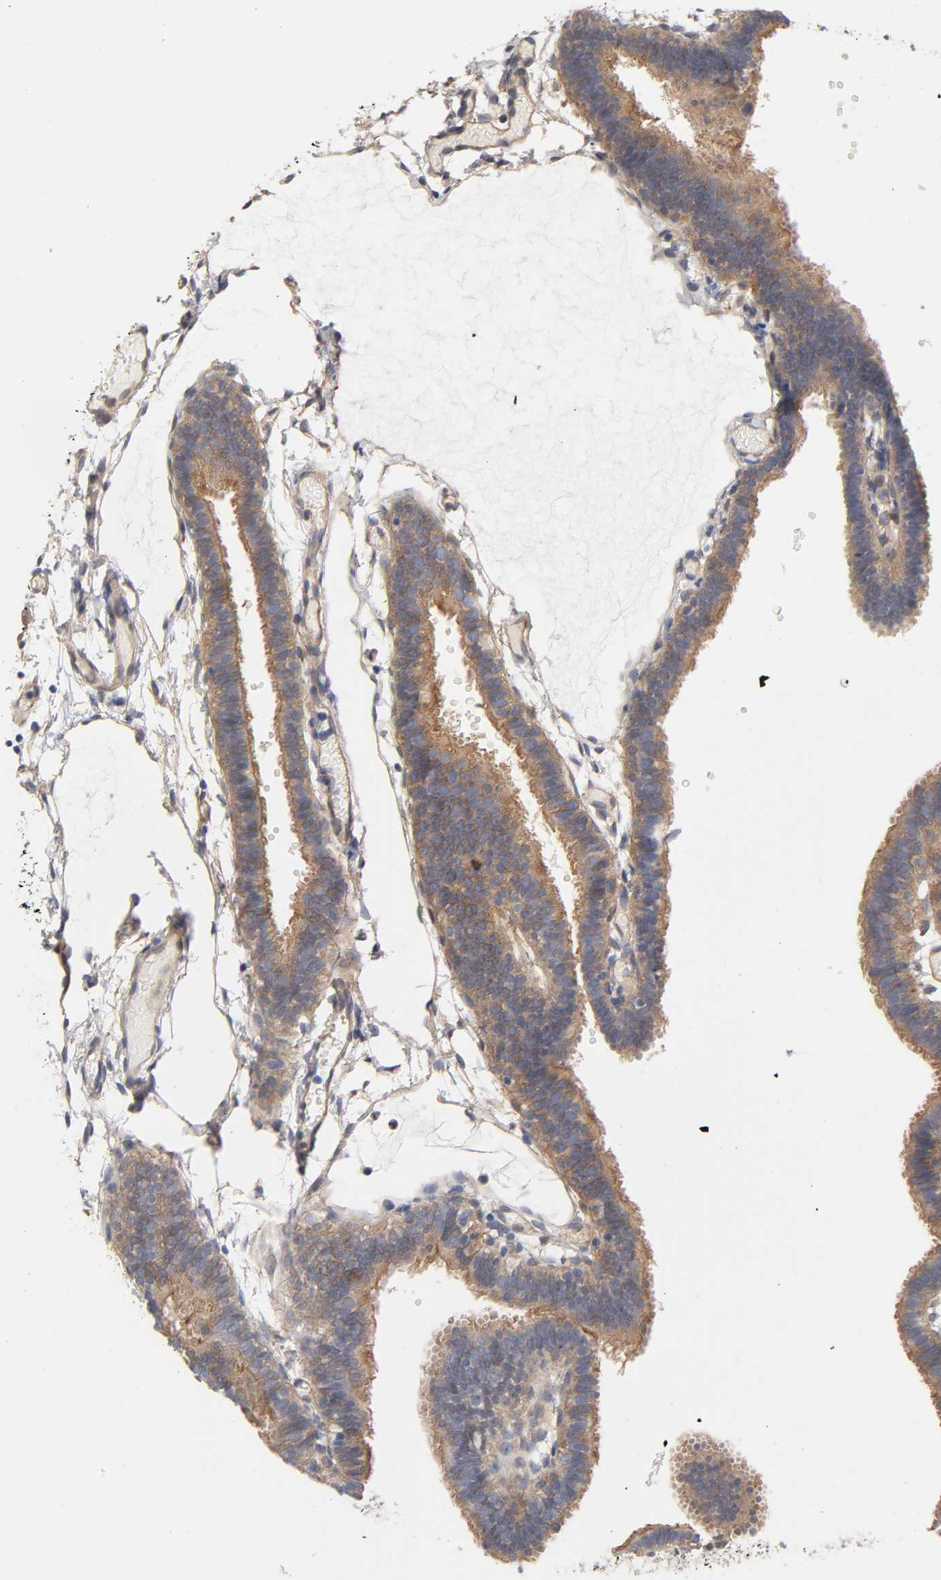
{"staining": {"intensity": "moderate", "quantity": ">75%", "location": "cytoplasmic/membranous"}, "tissue": "fallopian tube", "cell_type": "Glandular cells", "image_type": "normal", "snomed": [{"axis": "morphology", "description": "Normal tissue, NOS"}, {"axis": "topography", "description": "Fallopian tube"}], "caption": "IHC image of normal human fallopian tube stained for a protein (brown), which exhibits medium levels of moderate cytoplasmic/membranous expression in approximately >75% of glandular cells.", "gene": "RAB13", "patient": {"sex": "female", "age": 29}}